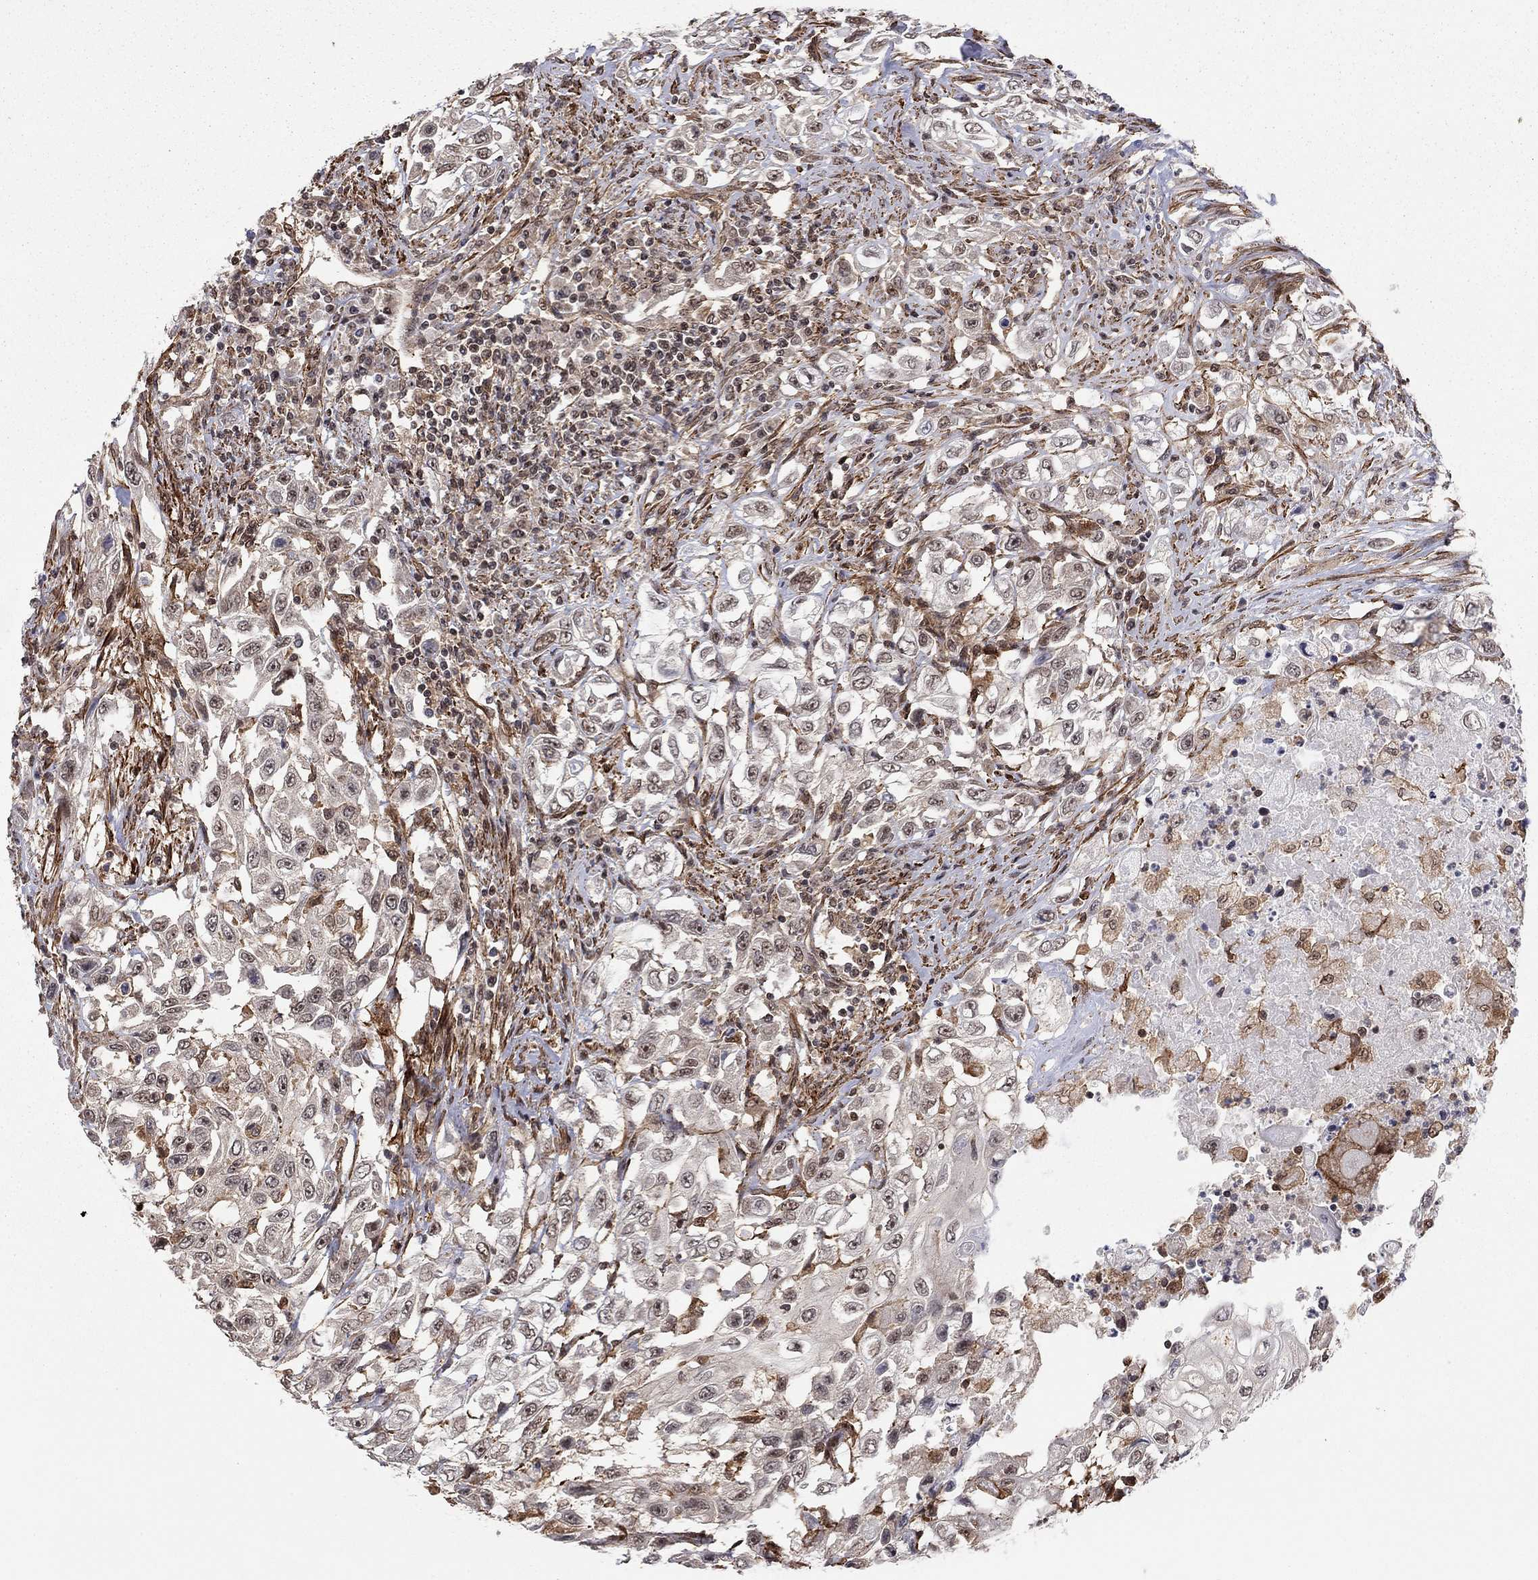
{"staining": {"intensity": "weak", "quantity": "<25%", "location": "cytoplasmic/membranous,nuclear"}, "tissue": "urothelial cancer", "cell_type": "Tumor cells", "image_type": "cancer", "snomed": [{"axis": "morphology", "description": "Urothelial carcinoma, High grade"}, {"axis": "topography", "description": "Urinary bladder"}], "caption": "Urothelial carcinoma (high-grade) was stained to show a protein in brown. There is no significant staining in tumor cells.", "gene": "TDP1", "patient": {"sex": "female", "age": 56}}